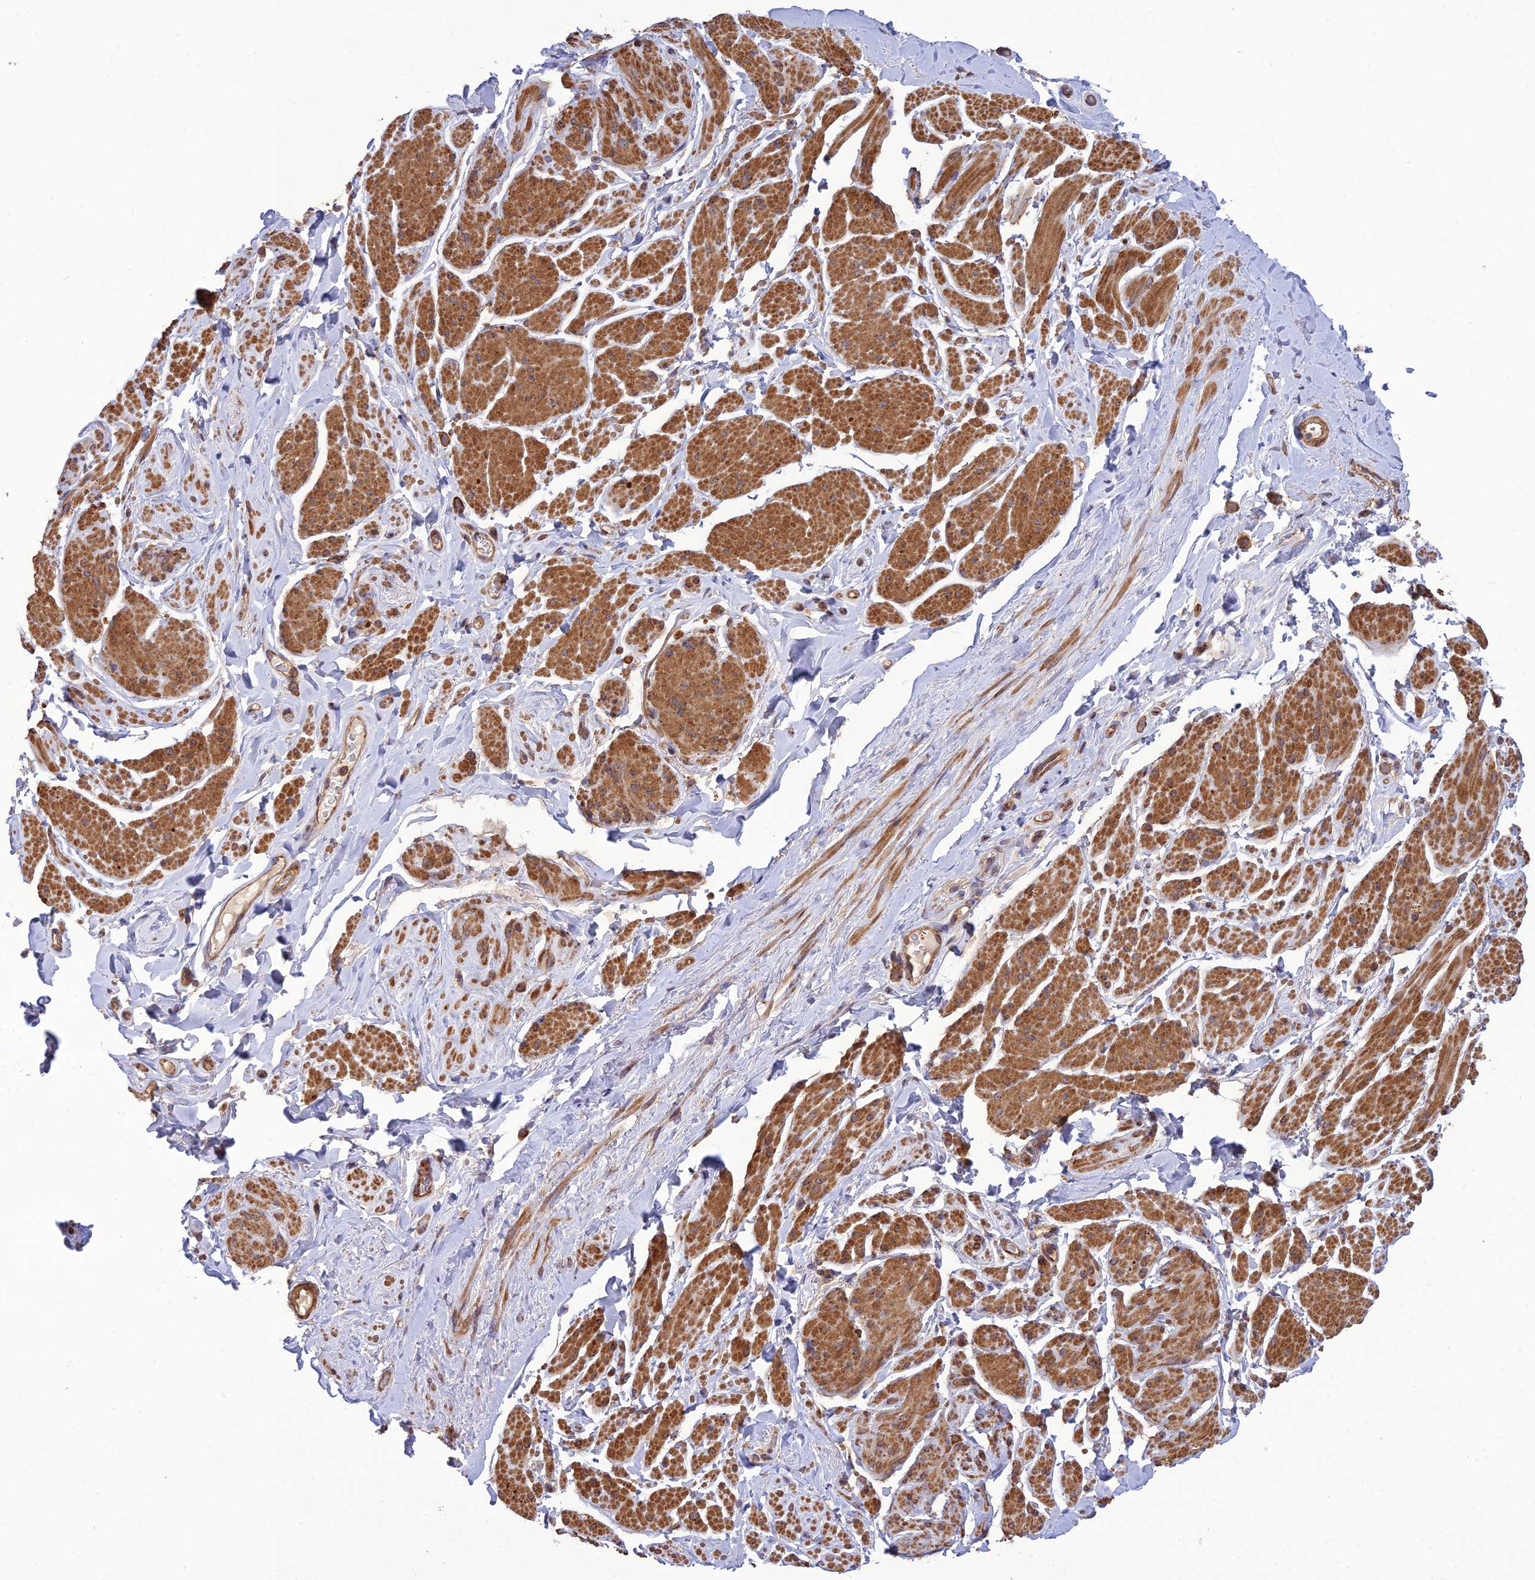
{"staining": {"intensity": "moderate", "quantity": ">75%", "location": "cytoplasmic/membranous"}, "tissue": "smooth muscle", "cell_type": "Smooth muscle cells", "image_type": "normal", "snomed": [{"axis": "morphology", "description": "Normal tissue, NOS"}, {"axis": "topography", "description": "Smooth muscle"}, {"axis": "topography", "description": "Peripheral nerve tissue"}], "caption": "Benign smooth muscle displays moderate cytoplasmic/membranous positivity in approximately >75% of smooth muscle cells (brown staining indicates protein expression, while blue staining denotes nuclei)..", "gene": "TMEM131L", "patient": {"sex": "male", "age": 69}}